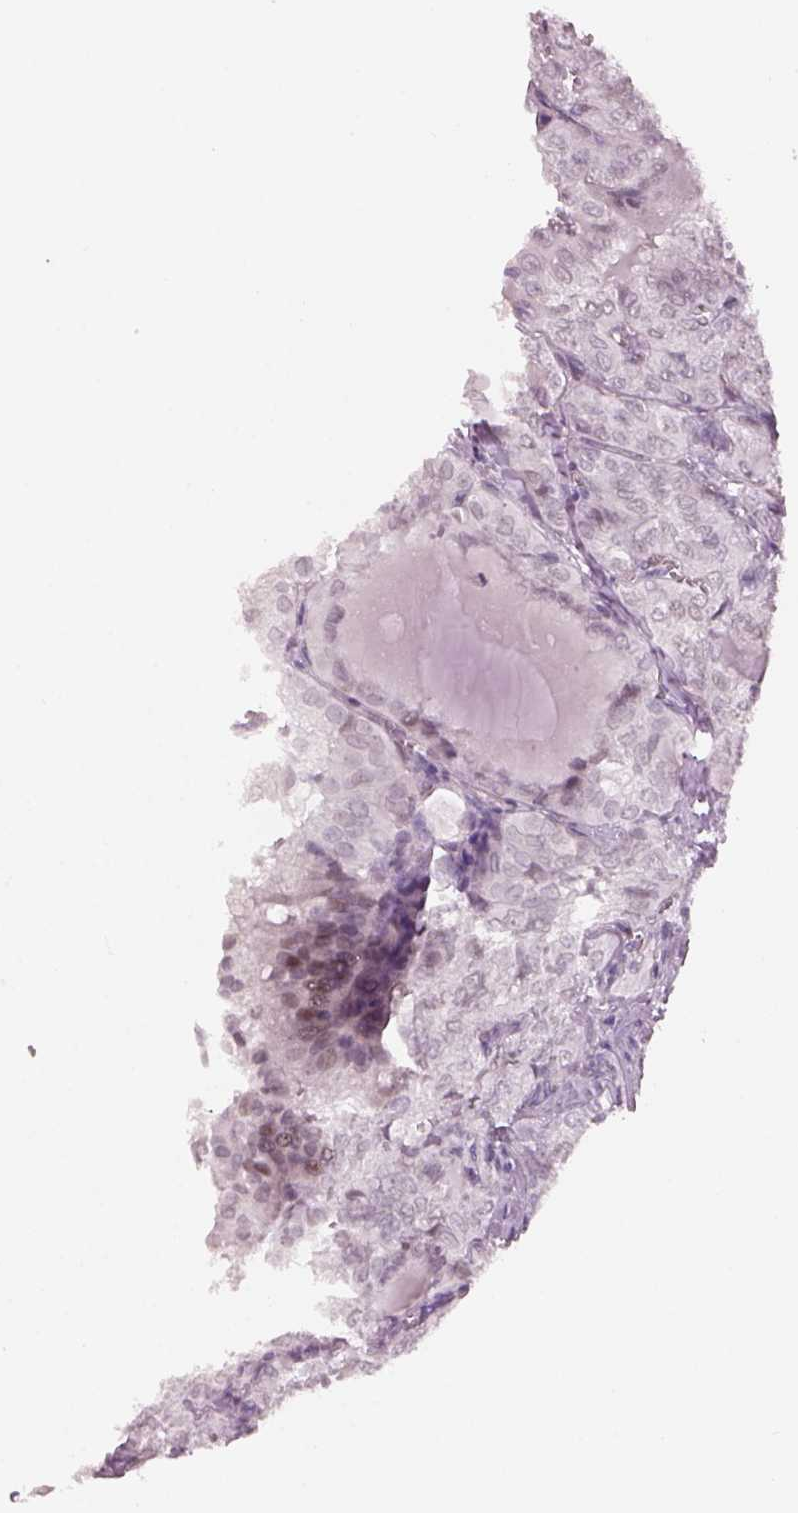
{"staining": {"intensity": "negative", "quantity": "none", "location": "none"}, "tissue": "thyroid cancer", "cell_type": "Tumor cells", "image_type": "cancer", "snomed": [{"axis": "morphology", "description": "Papillary adenocarcinoma, NOS"}, {"axis": "topography", "description": "Thyroid gland"}], "caption": "Tumor cells are negative for brown protein staining in thyroid cancer (papillary adenocarcinoma).", "gene": "NAT8", "patient": {"sex": "female", "age": 41}}